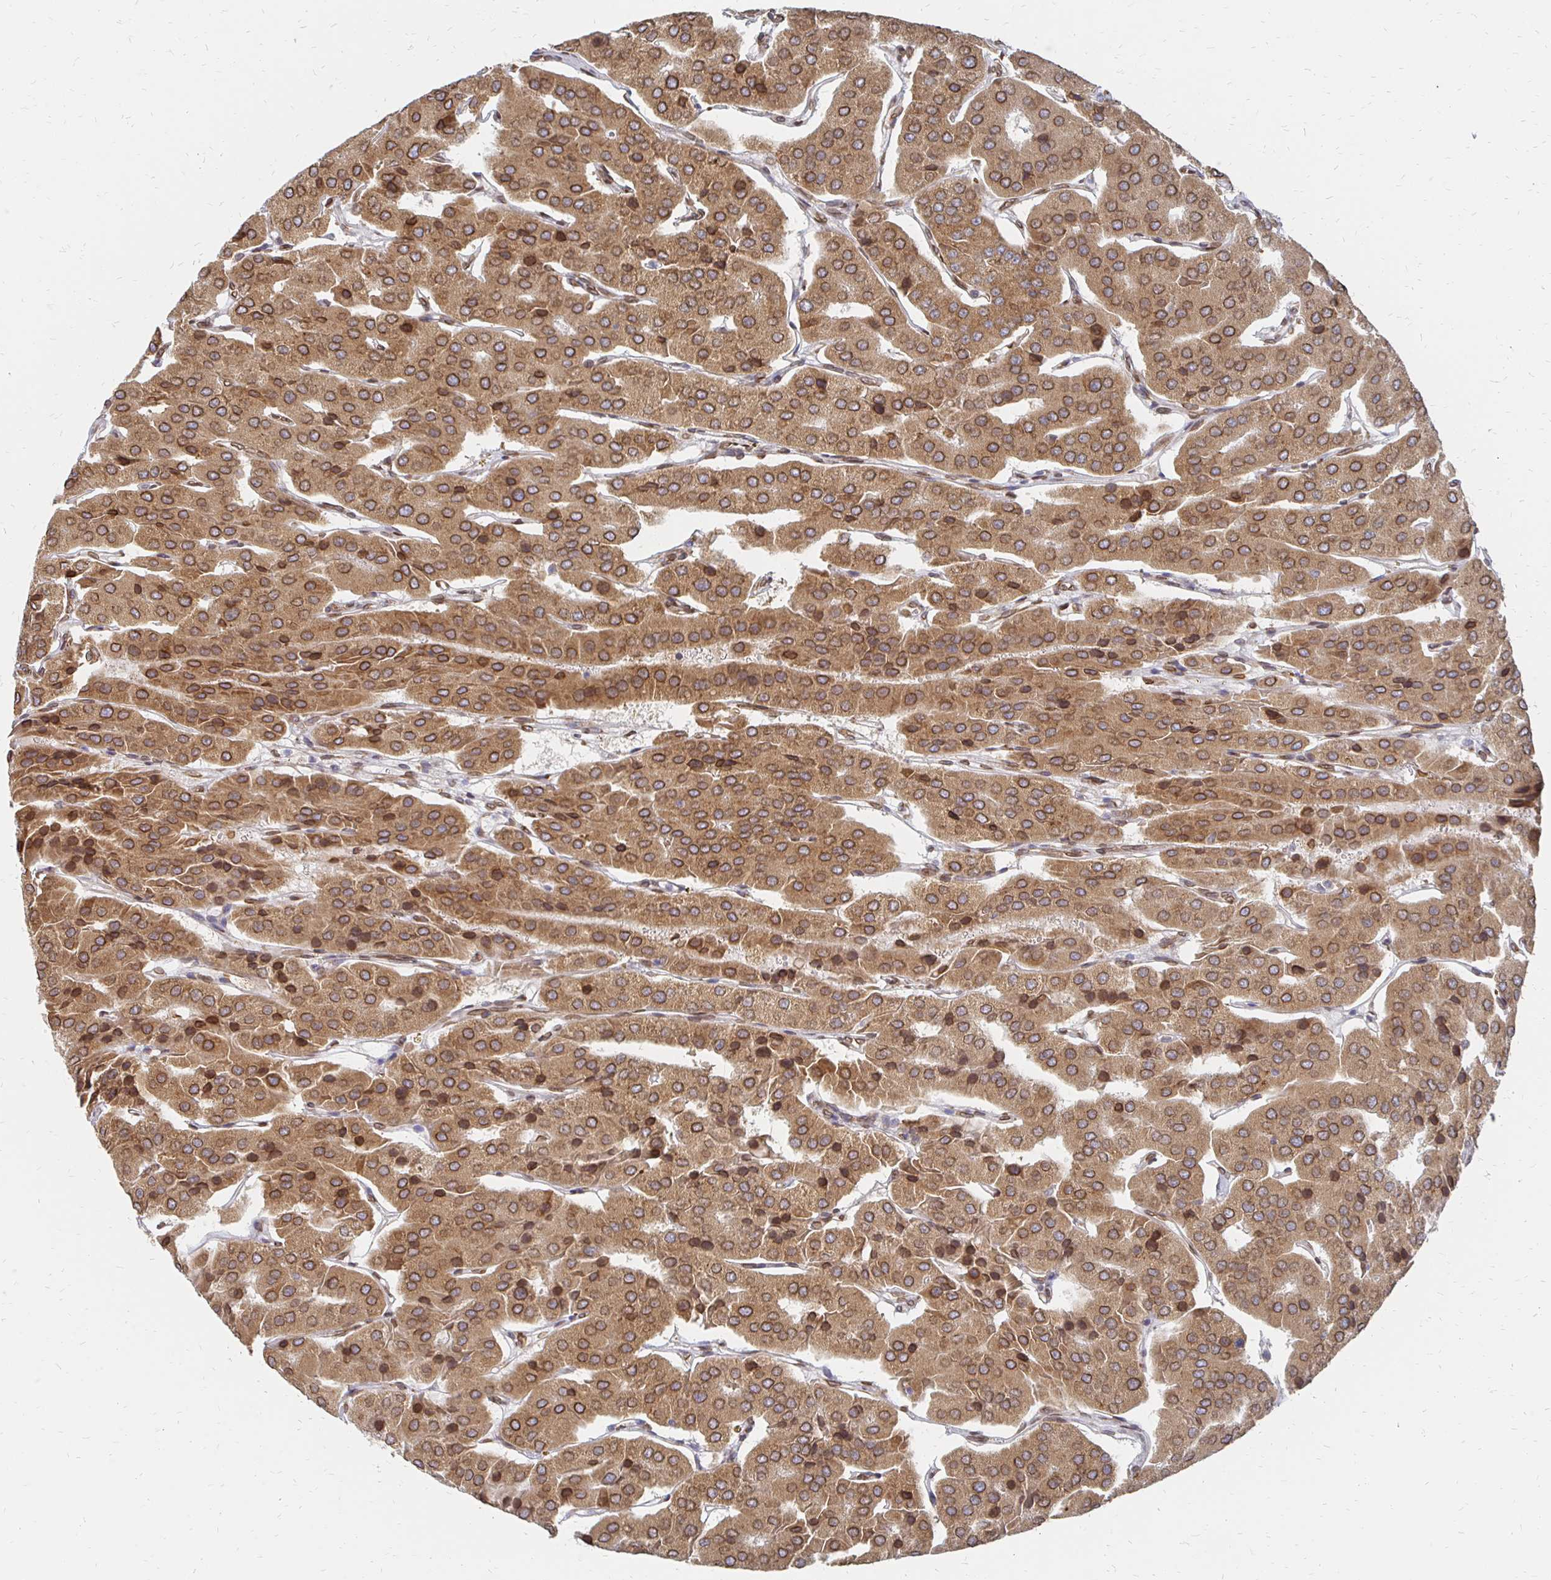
{"staining": {"intensity": "strong", "quantity": ">75%", "location": "cytoplasmic/membranous,nuclear"}, "tissue": "parathyroid gland", "cell_type": "Glandular cells", "image_type": "normal", "snomed": [{"axis": "morphology", "description": "Normal tissue, NOS"}, {"axis": "morphology", "description": "Adenoma, NOS"}, {"axis": "topography", "description": "Parathyroid gland"}], "caption": "Immunohistochemical staining of normal parathyroid gland demonstrates strong cytoplasmic/membranous,nuclear protein expression in approximately >75% of glandular cells. (brown staining indicates protein expression, while blue staining denotes nuclei).", "gene": "PELI3", "patient": {"sex": "female", "age": 86}}